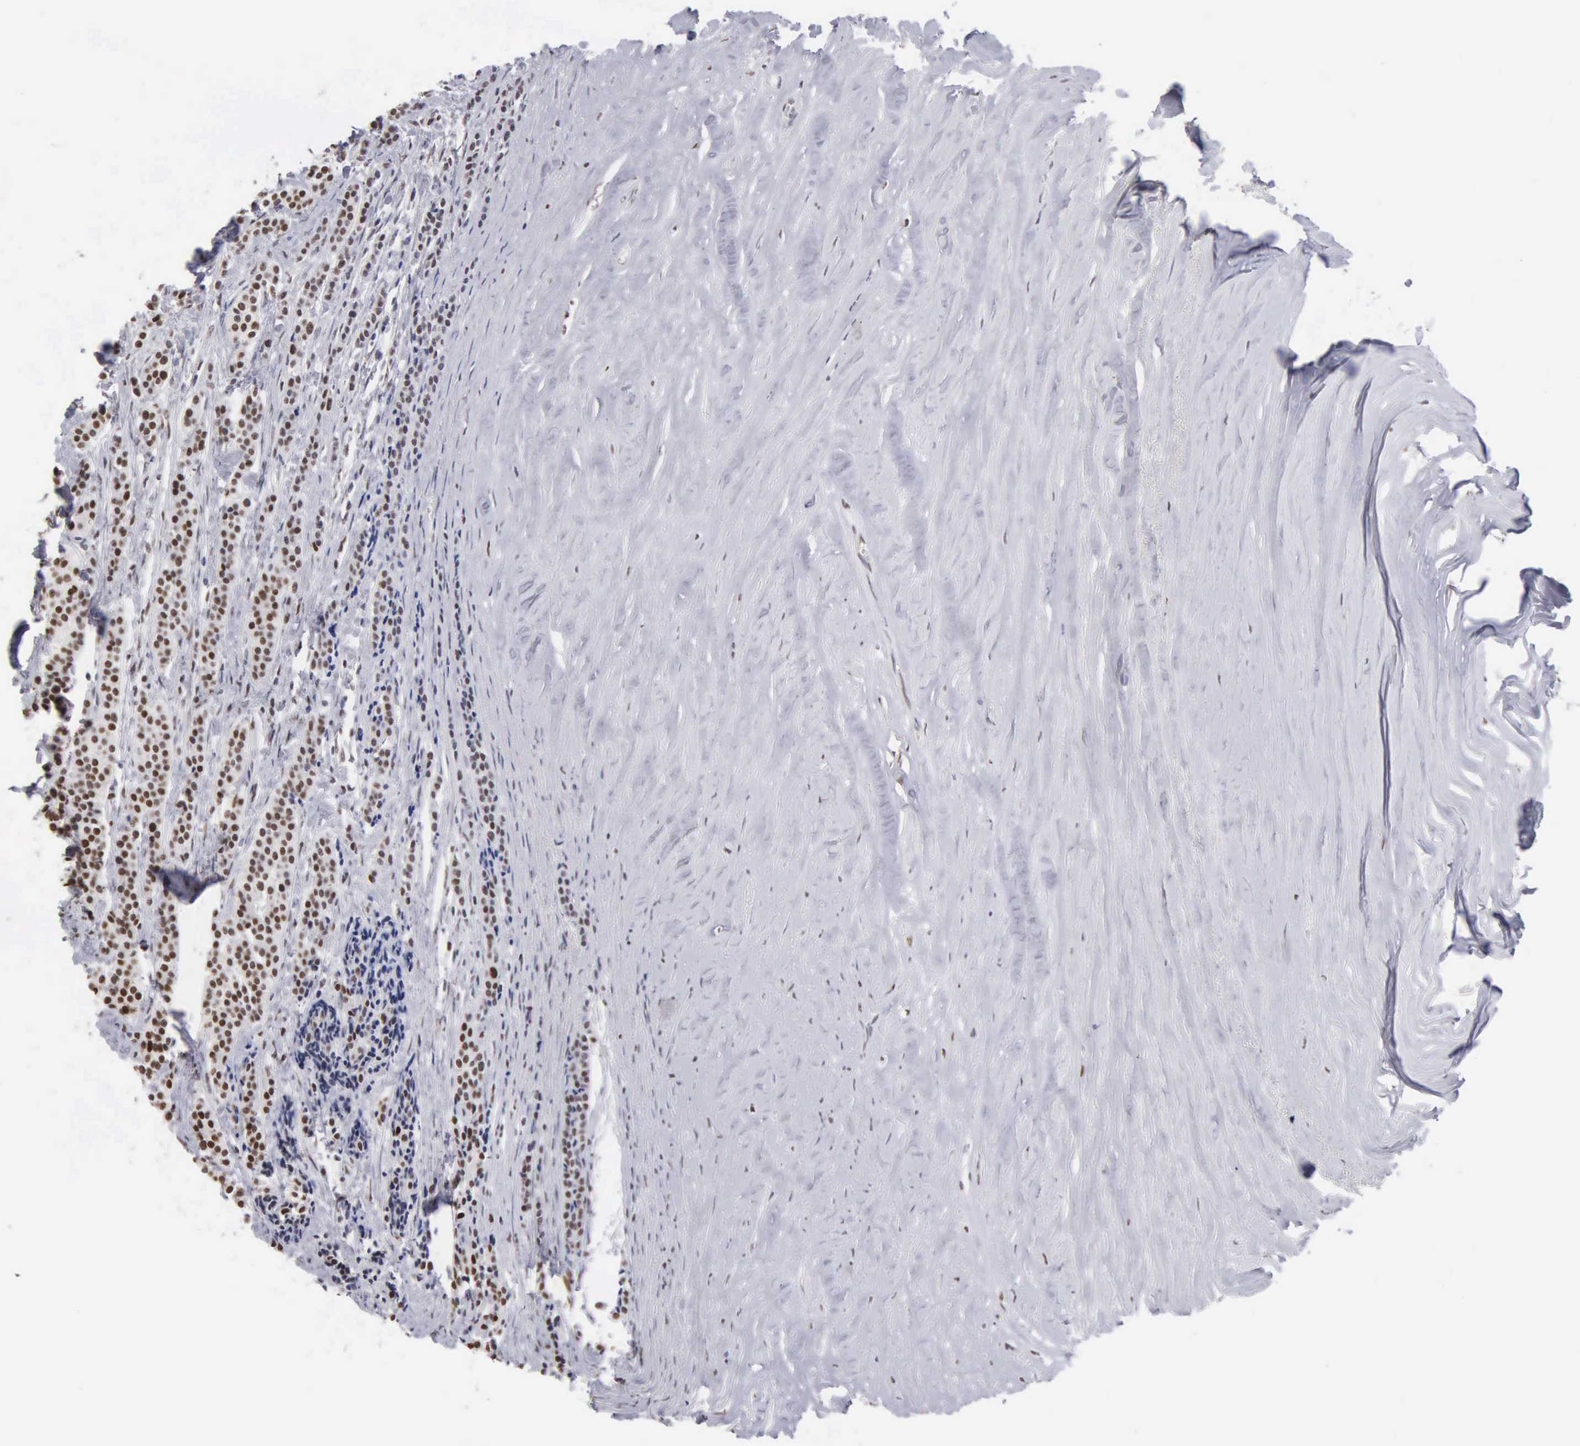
{"staining": {"intensity": "moderate", "quantity": "25%-75%", "location": "nuclear"}, "tissue": "carcinoid", "cell_type": "Tumor cells", "image_type": "cancer", "snomed": [{"axis": "morphology", "description": "Carcinoid, malignant, NOS"}, {"axis": "topography", "description": "Small intestine"}], "caption": "Protein expression analysis of human carcinoid (malignant) reveals moderate nuclear positivity in about 25%-75% of tumor cells.", "gene": "CCNG1", "patient": {"sex": "male", "age": 63}}